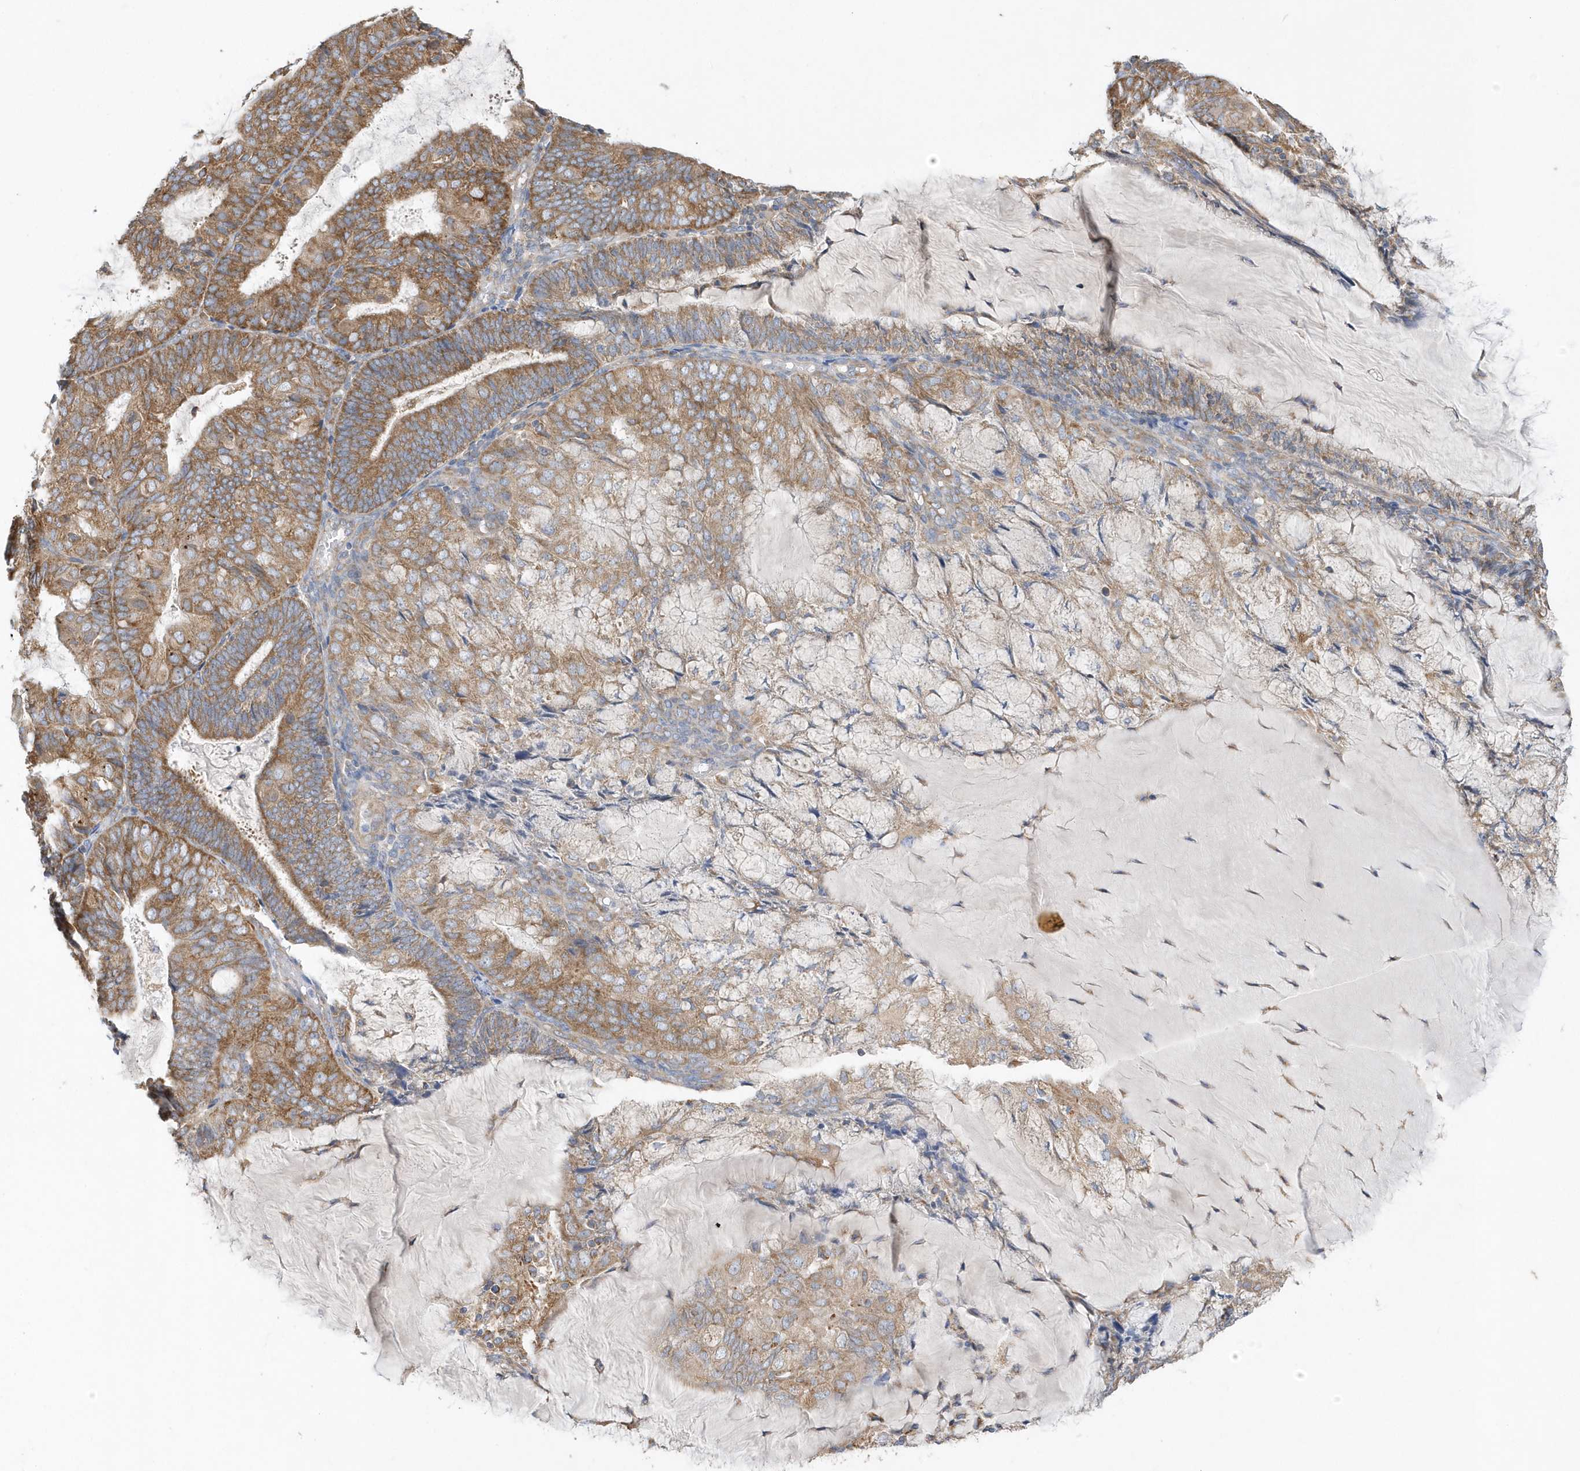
{"staining": {"intensity": "strong", "quantity": ">75%", "location": "cytoplasmic/membranous"}, "tissue": "endometrial cancer", "cell_type": "Tumor cells", "image_type": "cancer", "snomed": [{"axis": "morphology", "description": "Adenocarcinoma, NOS"}, {"axis": "topography", "description": "Endometrium"}], "caption": "Adenocarcinoma (endometrial) tissue shows strong cytoplasmic/membranous staining in about >75% of tumor cells, visualized by immunohistochemistry. The staining was performed using DAB (3,3'-diaminobenzidine), with brown indicating positive protein expression. Nuclei are stained blue with hematoxylin.", "gene": "SPATA5", "patient": {"sex": "female", "age": 81}}